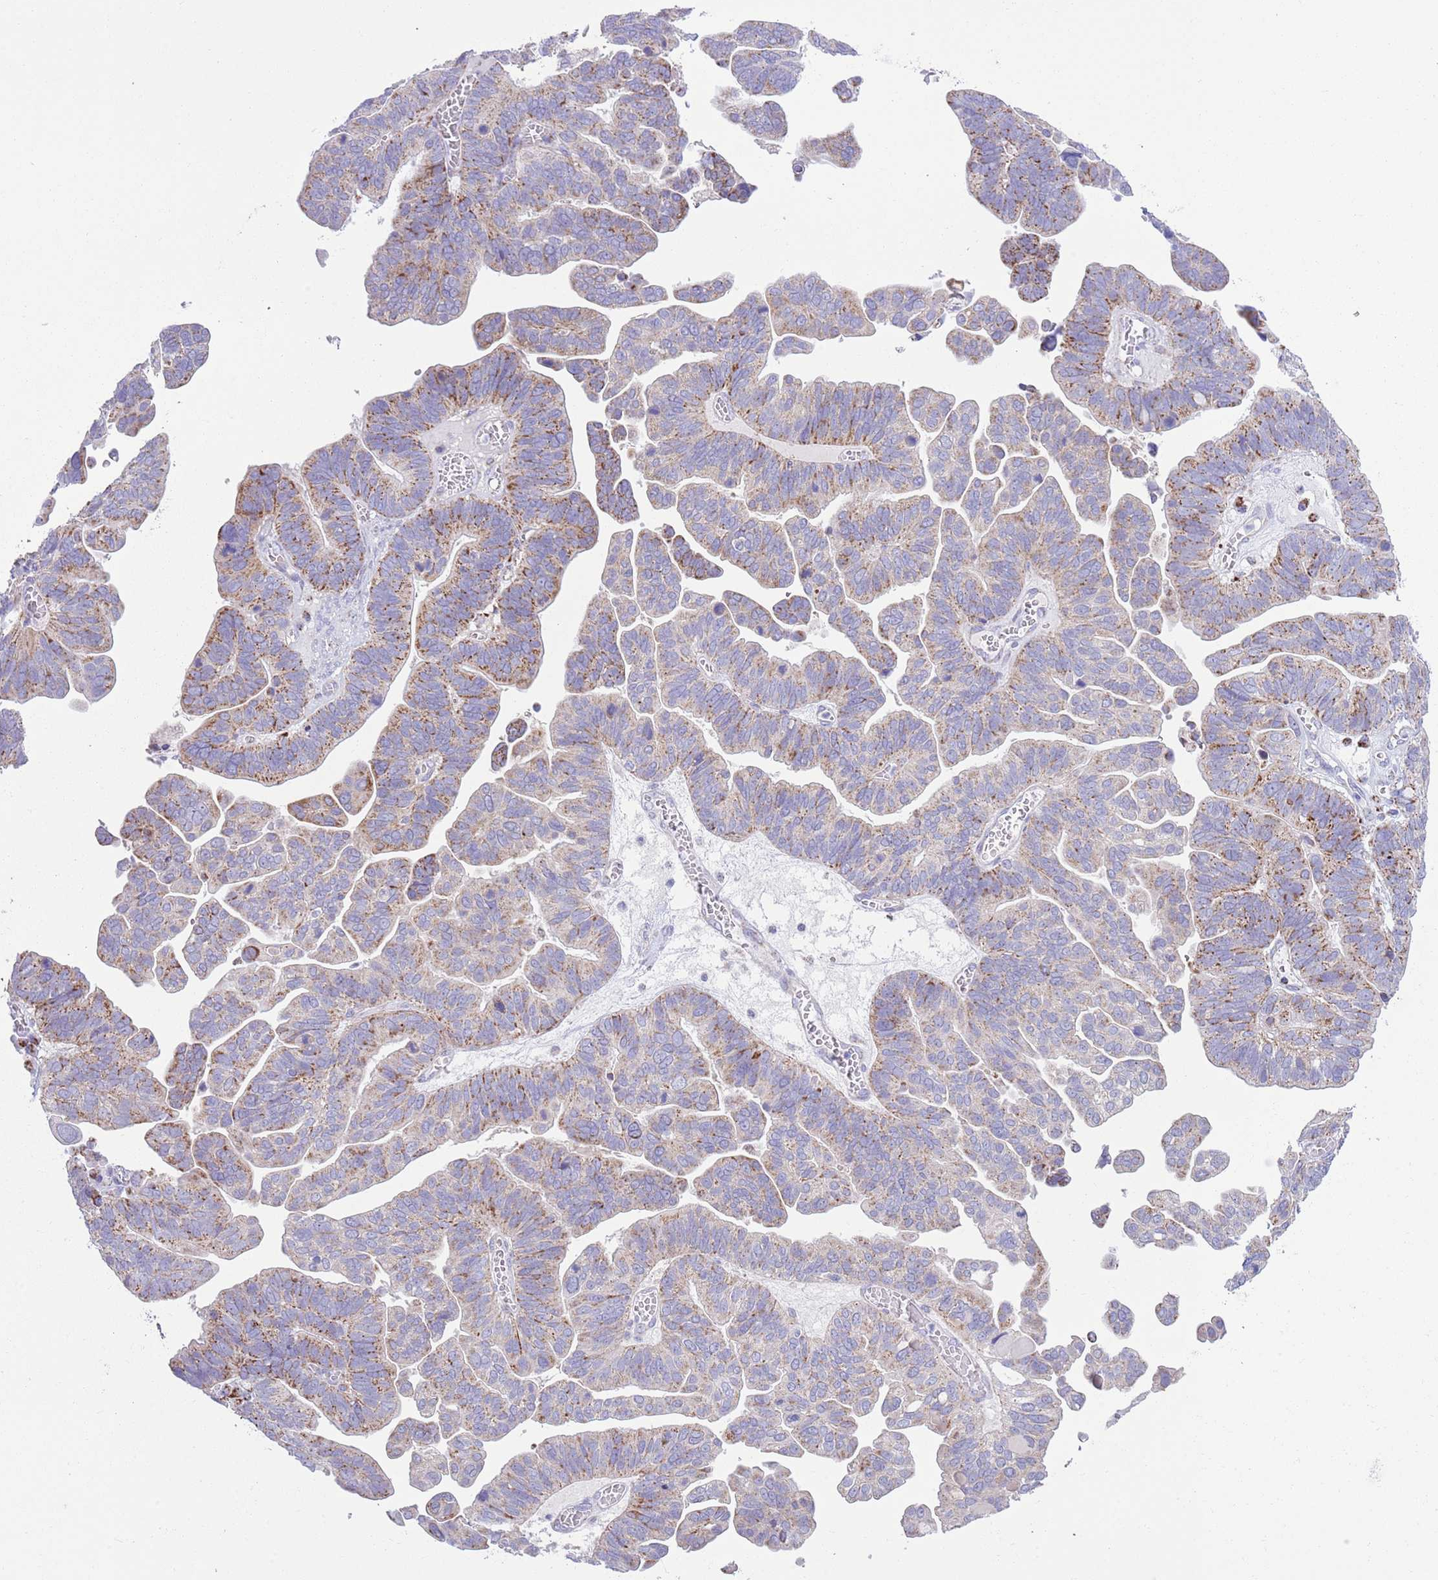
{"staining": {"intensity": "moderate", "quantity": "25%-75%", "location": "cytoplasmic/membranous"}, "tissue": "ovarian cancer", "cell_type": "Tumor cells", "image_type": "cancer", "snomed": [{"axis": "morphology", "description": "Cystadenocarcinoma, serous, NOS"}, {"axis": "topography", "description": "Ovary"}], "caption": "The micrograph exhibits staining of ovarian cancer (serous cystadenocarcinoma), revealing moderate cytoplasmic/membranous protein positivity (brown color) within tumor cells.", "gene": "ATP6V1B1", "patient": {"sex": "female", "age": 56}}